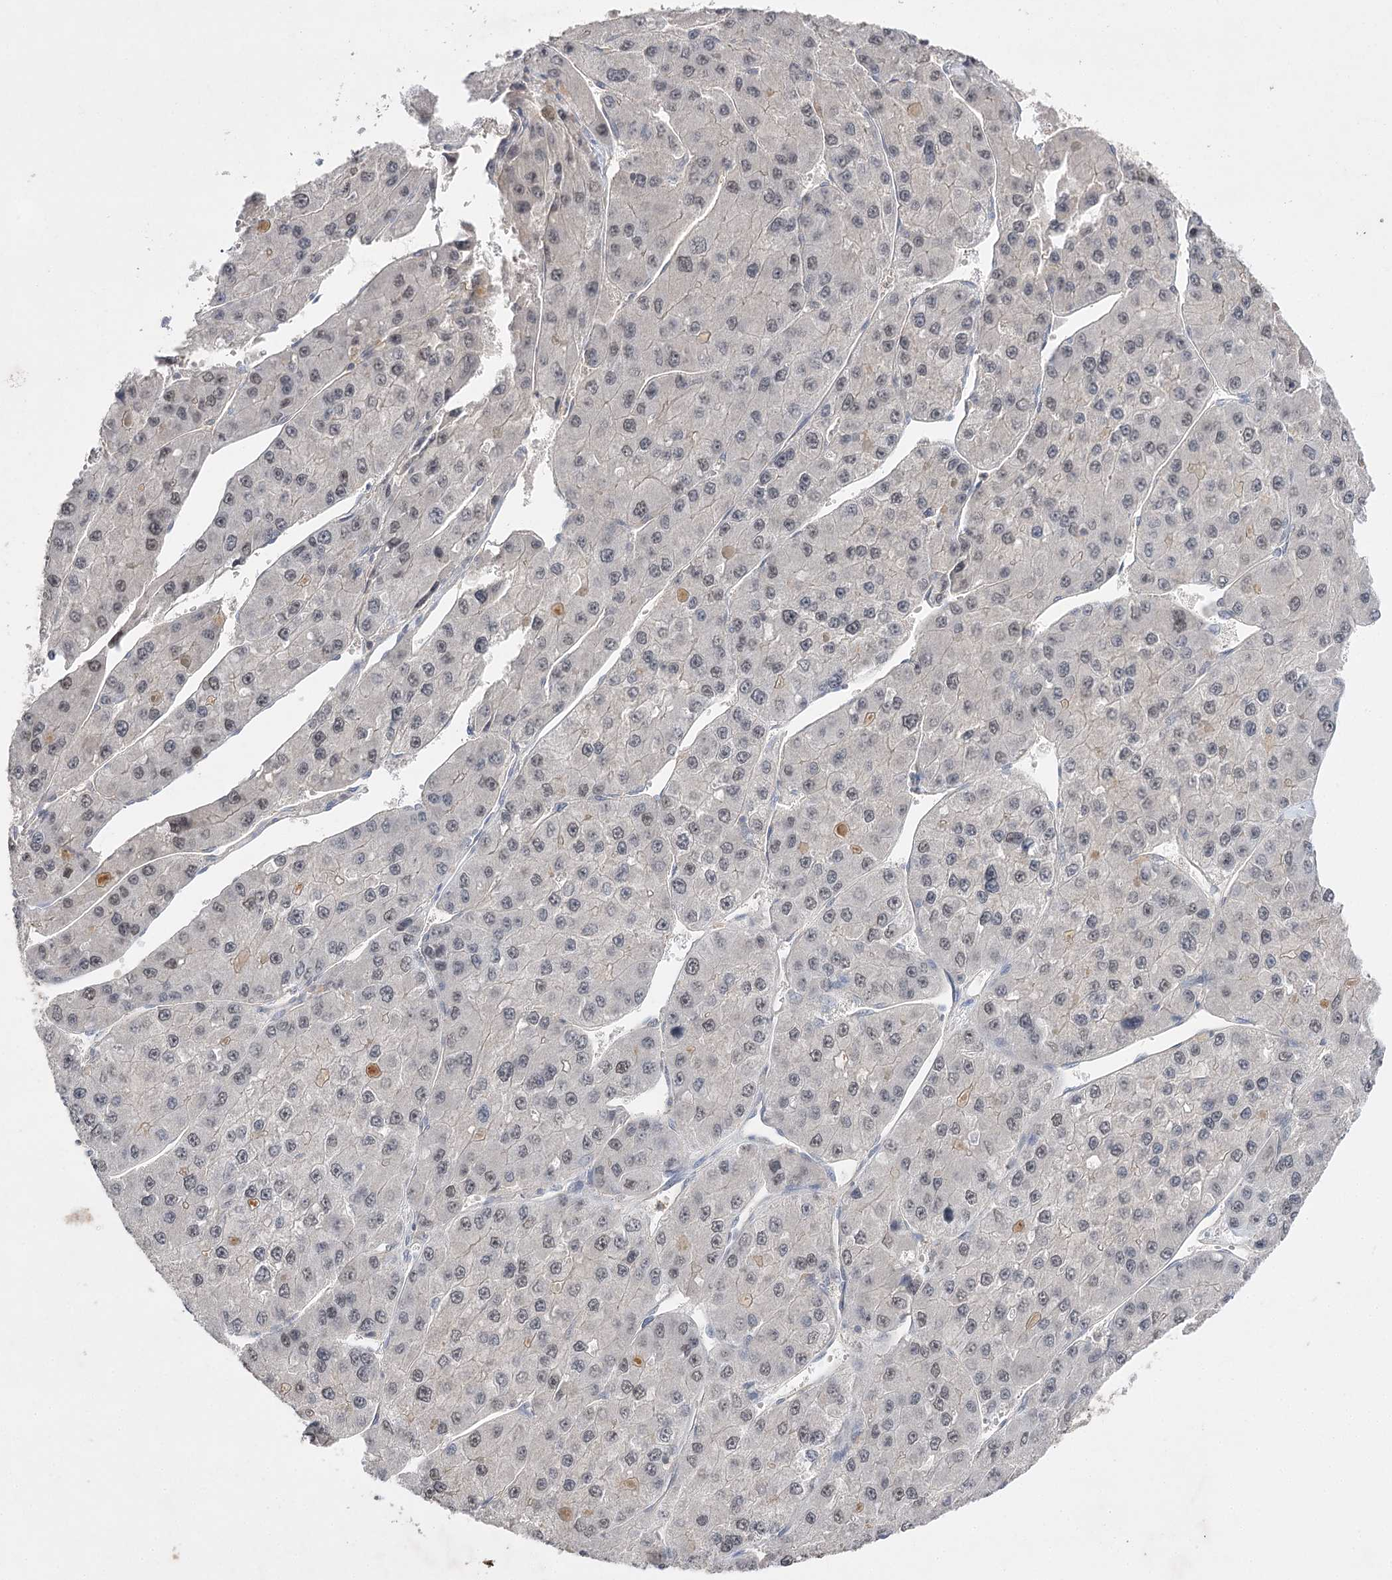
{"staining": {"intensity": "weak", "quantity": "<25%", "location": "nuclear"}, "tissue": "liver cancer", "cell_type": "Tumor cells", "image_type": "cancer", "snomed": [{"axis": "morphology", "description": "Carcinoma, Hepatocellular, NOS"}, {"axis": "topography", "description": "Liver"}], "caption": "Immunohistochemical staining of liver cancer exhibits no significant staining in tumor cells.", "gene": "BCR", "patient": {"sex": "female", "age": 73}}